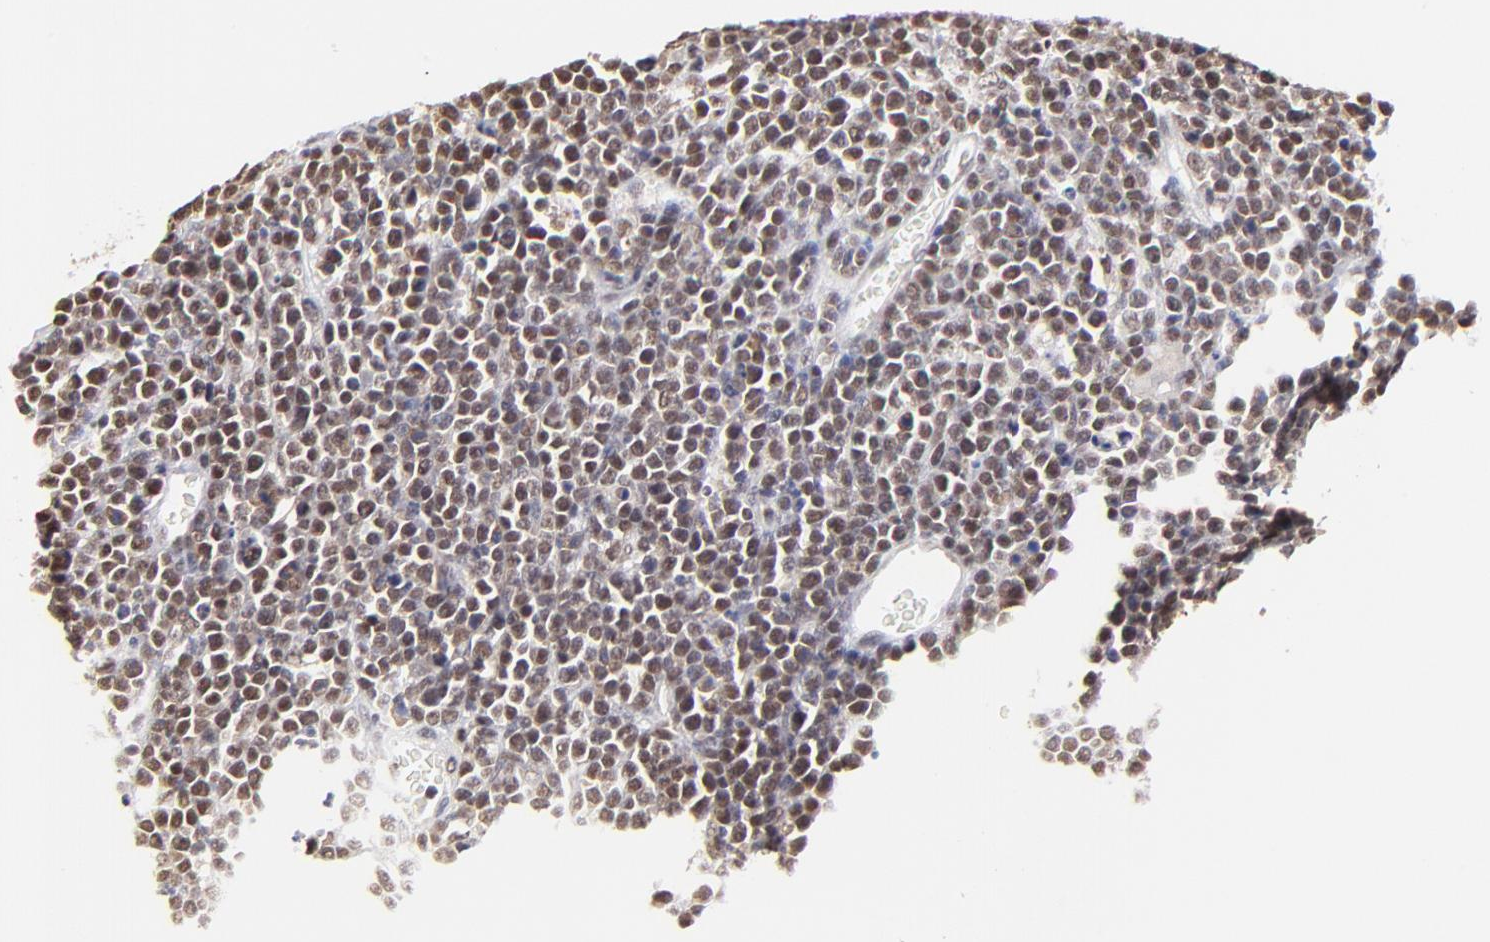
{"staining": {"intensity": "weak", "quantity": ">75%", "location": "nuclear"}, "tissue": "lymphoma", "cell_type": "Tumor cells", "image_type": "cancer", "snomed": [{"axis": "morphology", "description": "Malignant lymphoma, non-Hodgkin's type, High grade"}, {"axis": "topography", "description": "Ovary"}], "caption": "Human high-grade malignant lymphoma, non-Hodgkin's type stained with a protein marker displays weak staining in tumor cells.", "gene": "ZNF670", "patient": {"sex": "female", "age": 56}}